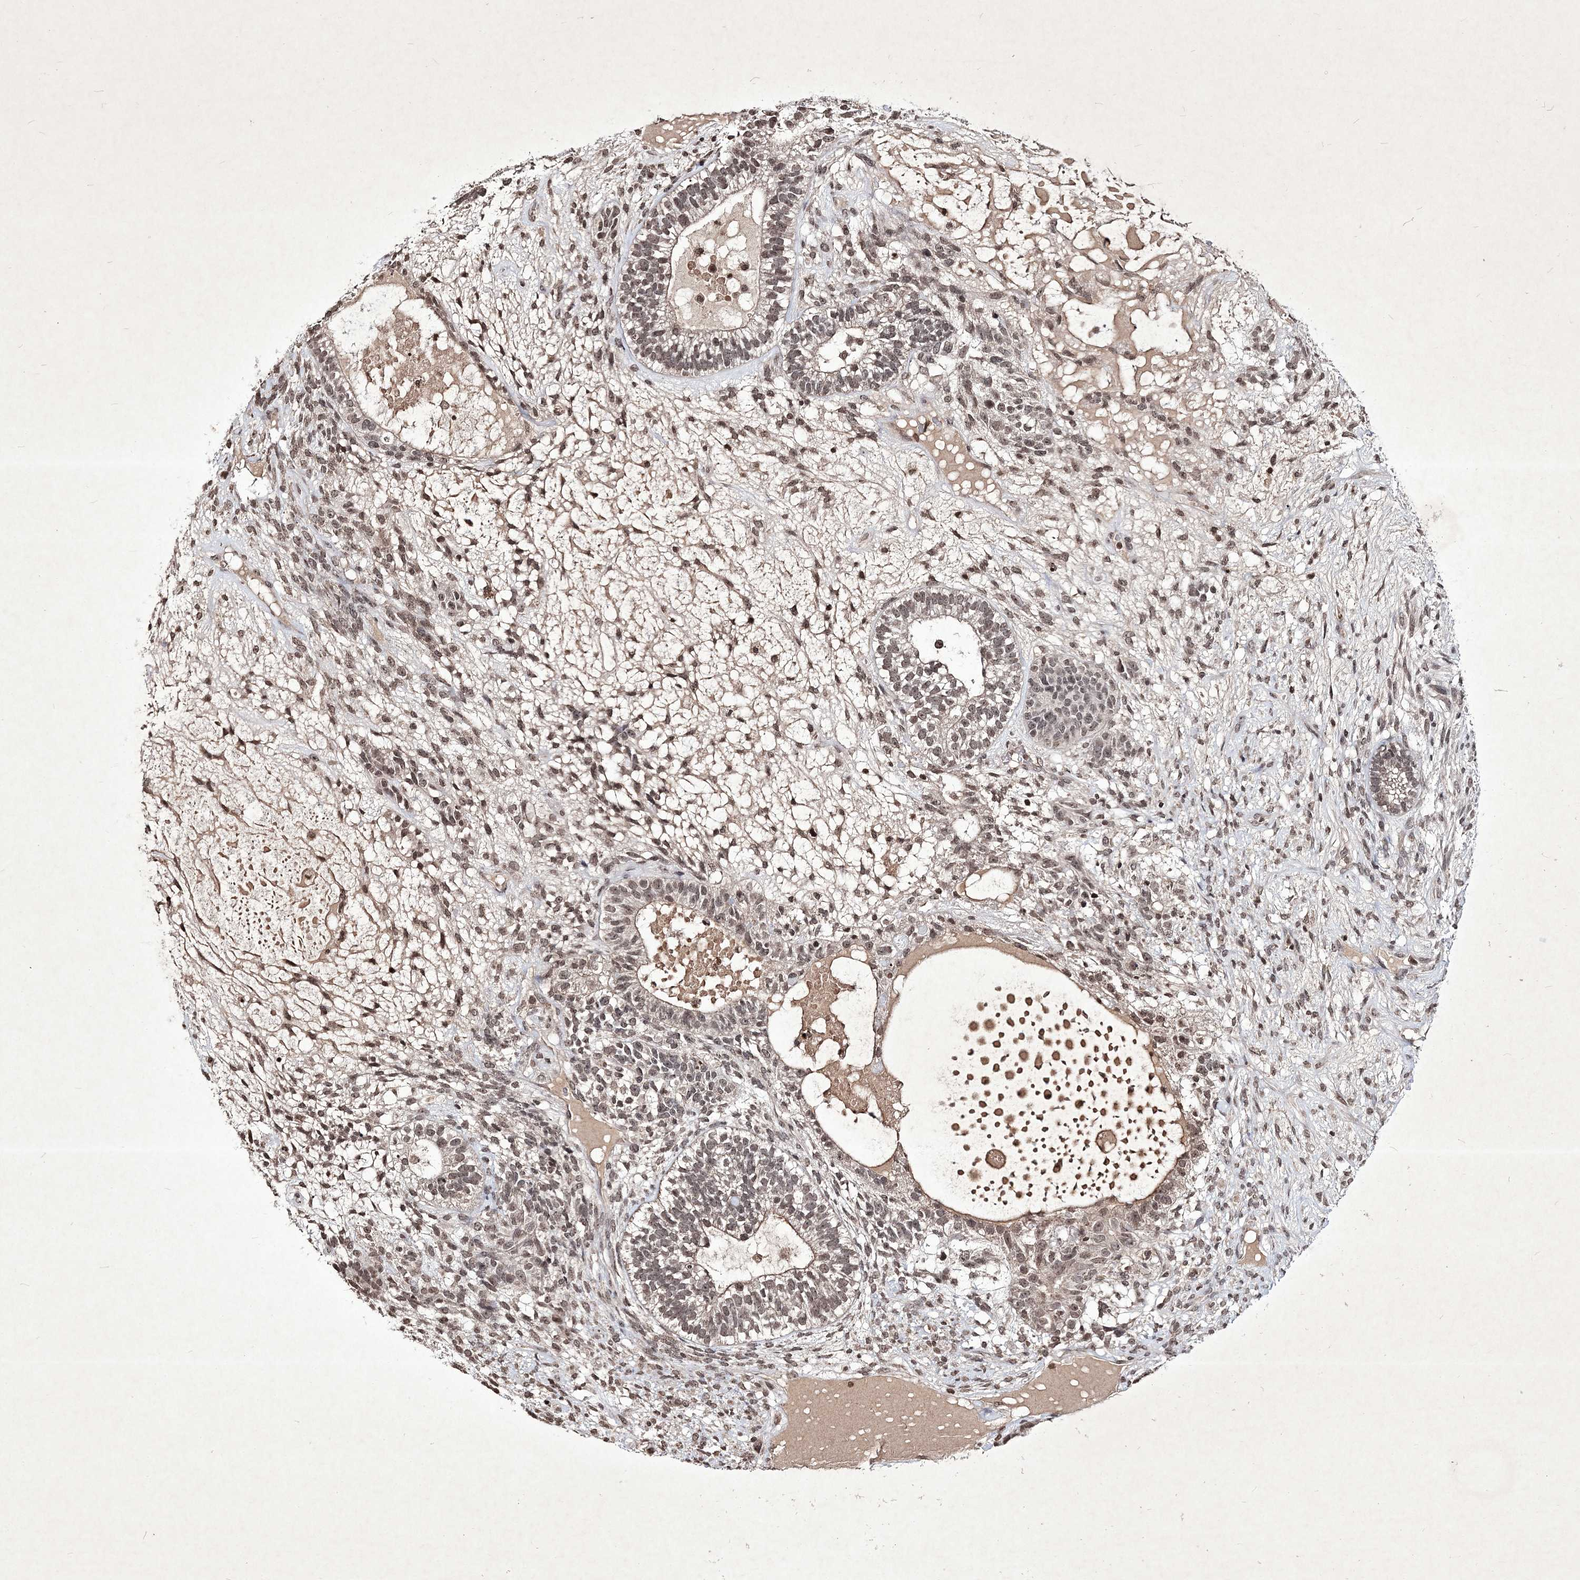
{"staining": {"intensity": "moderate", "quantity": ">75%", "location": "cytoplasmic/membranous,nuclear"}, "tissue": "testis cancer", "cell_type": "Tumor cells", "image_type": "cancer", "snomed": [{"axis": "morphology", "description": "Seminoma, NOS"}, {"axis": "morphology", "description": "Carcinoma, Embryonal, NOS"}, {"axis": "topography", "description": "Testis"}], "caption": "Testis cancer tissue reveals moderate cytoplasmic/membranous and nuclear expression in about >75% of tumor cells, visualized by immunohistochemistry.", "gene": "SOWAHB", "patient": {"sex": "male", "age": 28}}